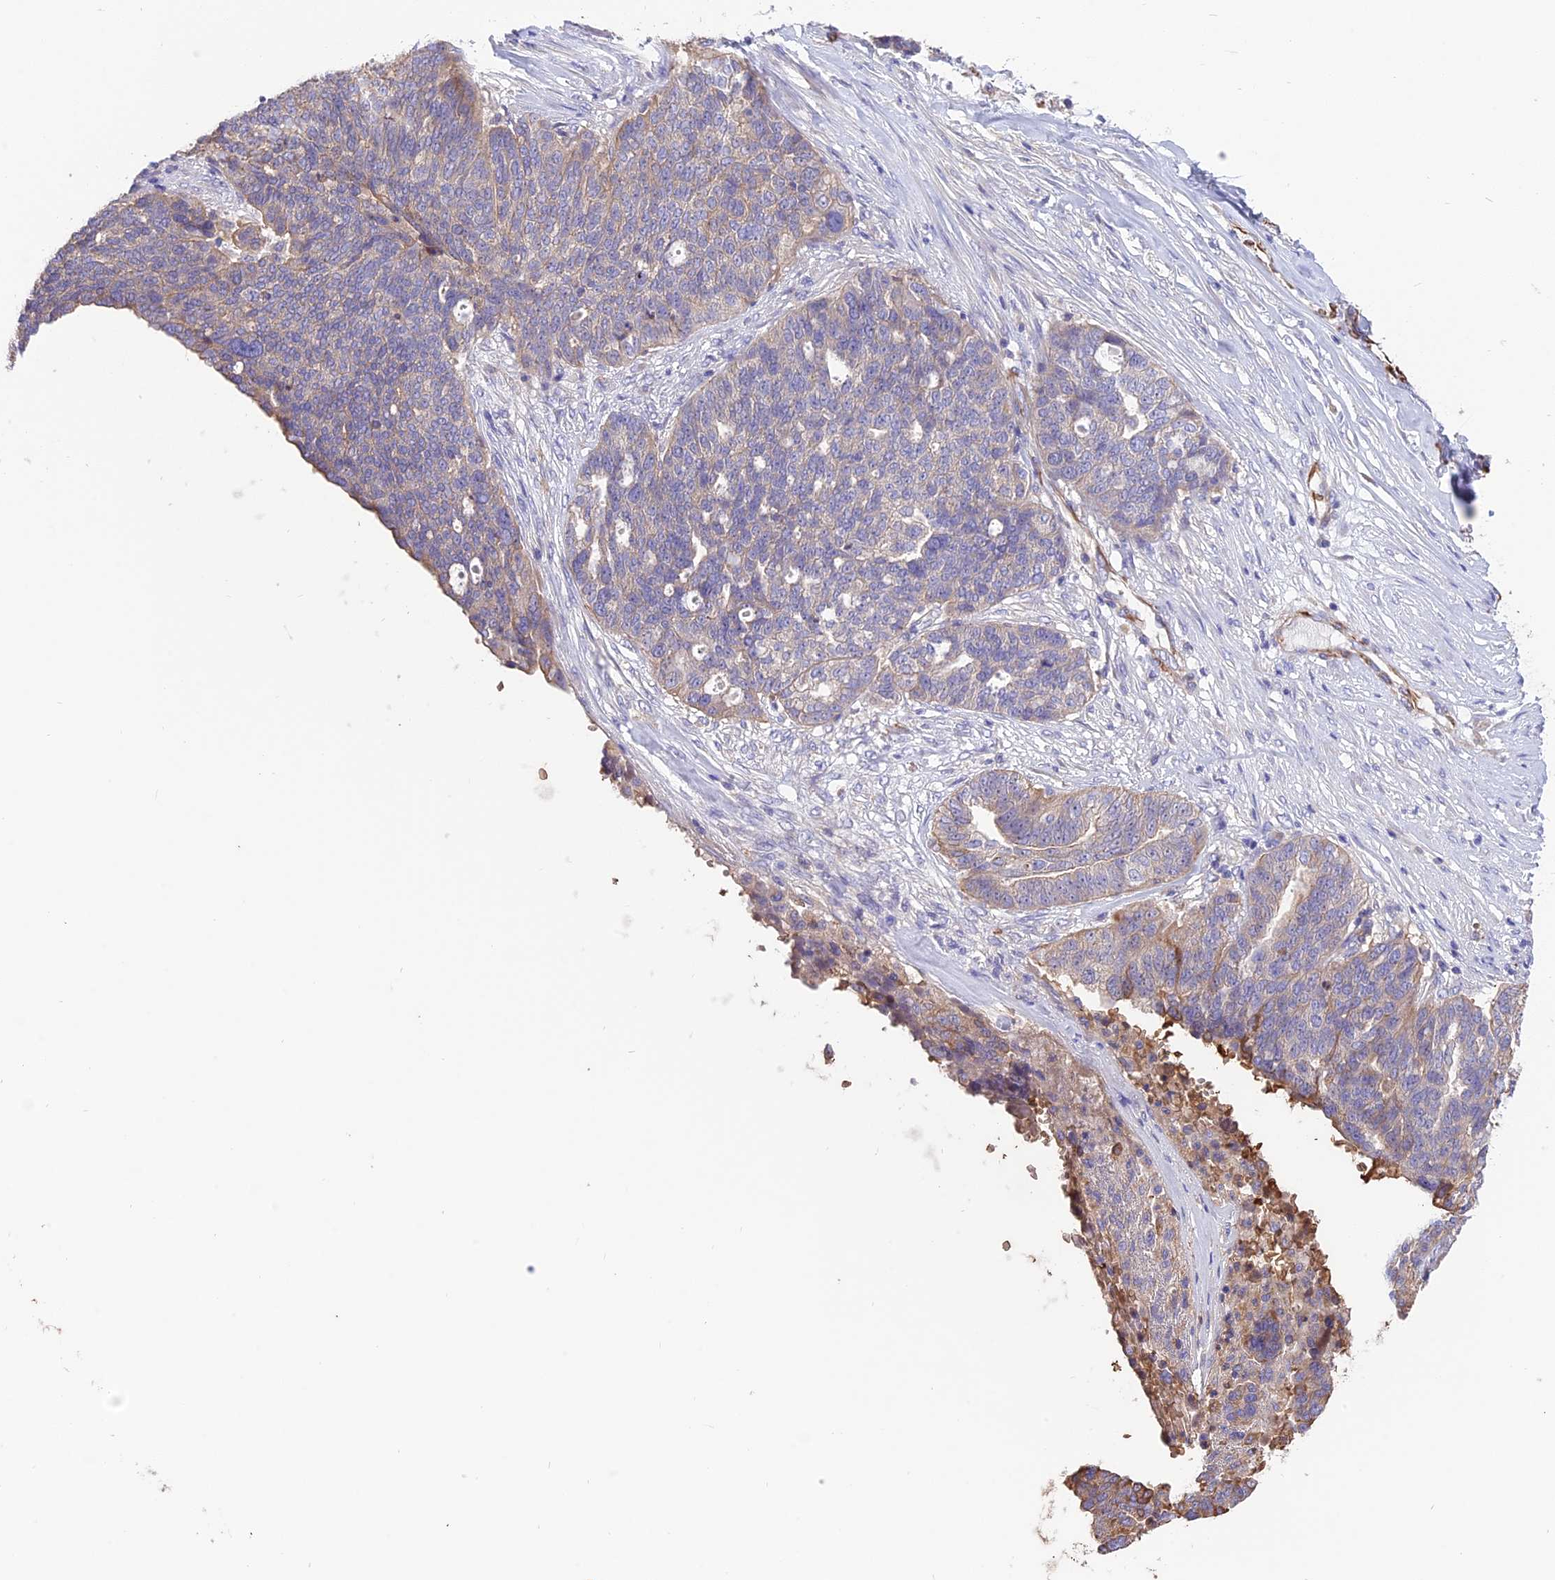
{"staining": {"intensity": "moderate", "quantity": "<25%", "location": "cytoplasmic/membranous"}, "tissue": "ovarian cancer", "cell_type": "Tumor cells", "image_type": "cancer", "snomed": [{"axis": "morphology", "description": "Cystadenocarcinoma, serous, NOS"}, {"axis": "topography", "description": "Ovary"}], "caption": "Moderate cytoplasmic/membranous expression is present in about <25% of tumor cells in ovarian cancer (serous cystadenocarcinoma).", "gene": "TTC4", "patient": {"sex": "female", "age": 59}}